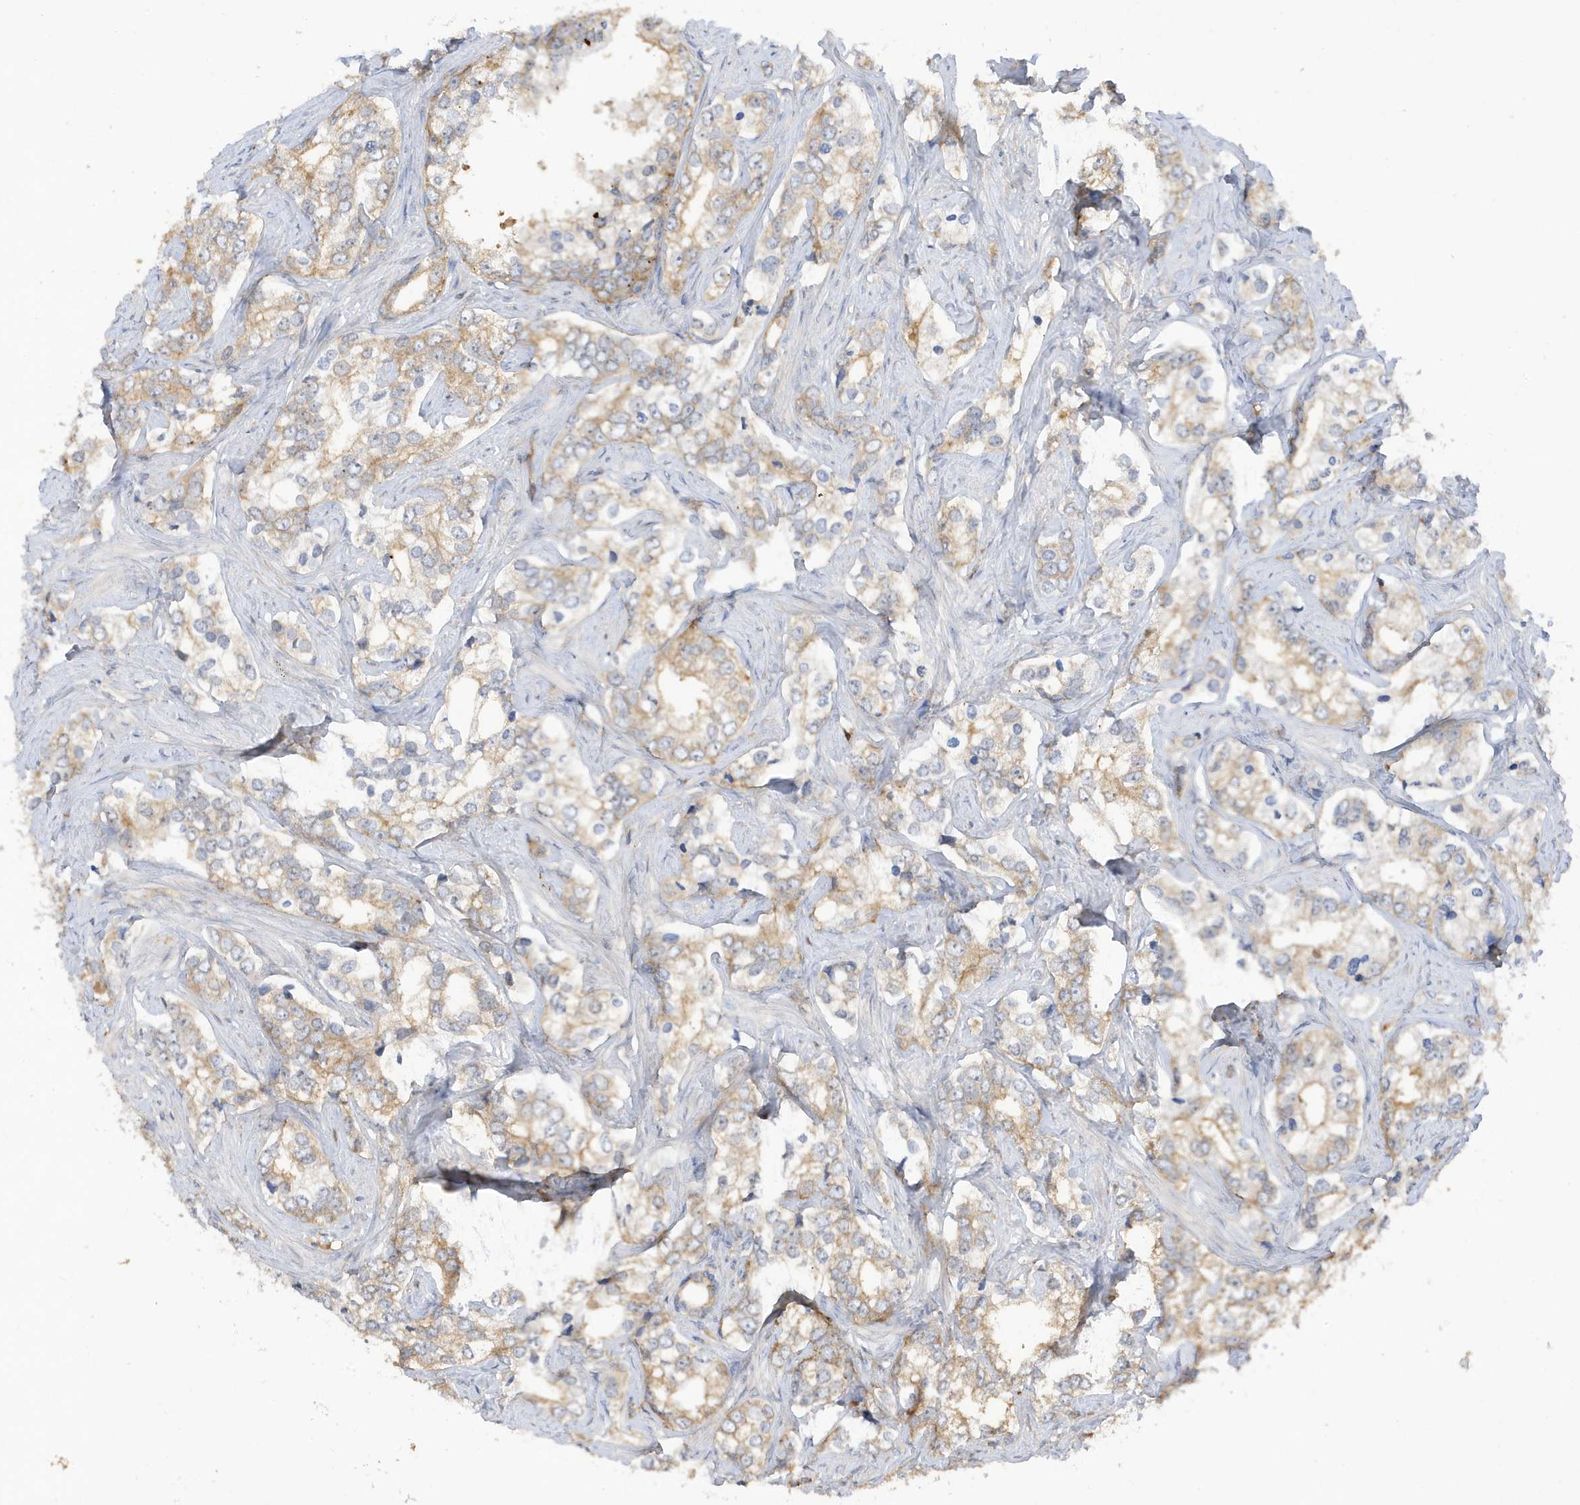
{"staining": {"intensity": "weak", "quantity": "25%-75%", "location": "cytoplasmic/membranous"}, "tissue": "prostate cancer", "cell_type": "Tumor cells", "image_type": "cancer", "snomed": [{"axis": "morphology", "description": "Adenocarcinoma, High grade"}, {"axis": "topography", "description": "Prostate"}], "caption": "IHC staining of prostate adenocarcinoma (high-grade), which displays low levels of weak cytoplasmic/membranous positivity in approximately 25%-75% of tumor cells indicating weak cytoplasmic/membranous protein staining. The staining was performed using DAB (brown) for protein detection and nuclei were counterstained in hematoxylin (blue).", "gene": "PHACTR2", "patient": {"sex": "male", "age": 66}}